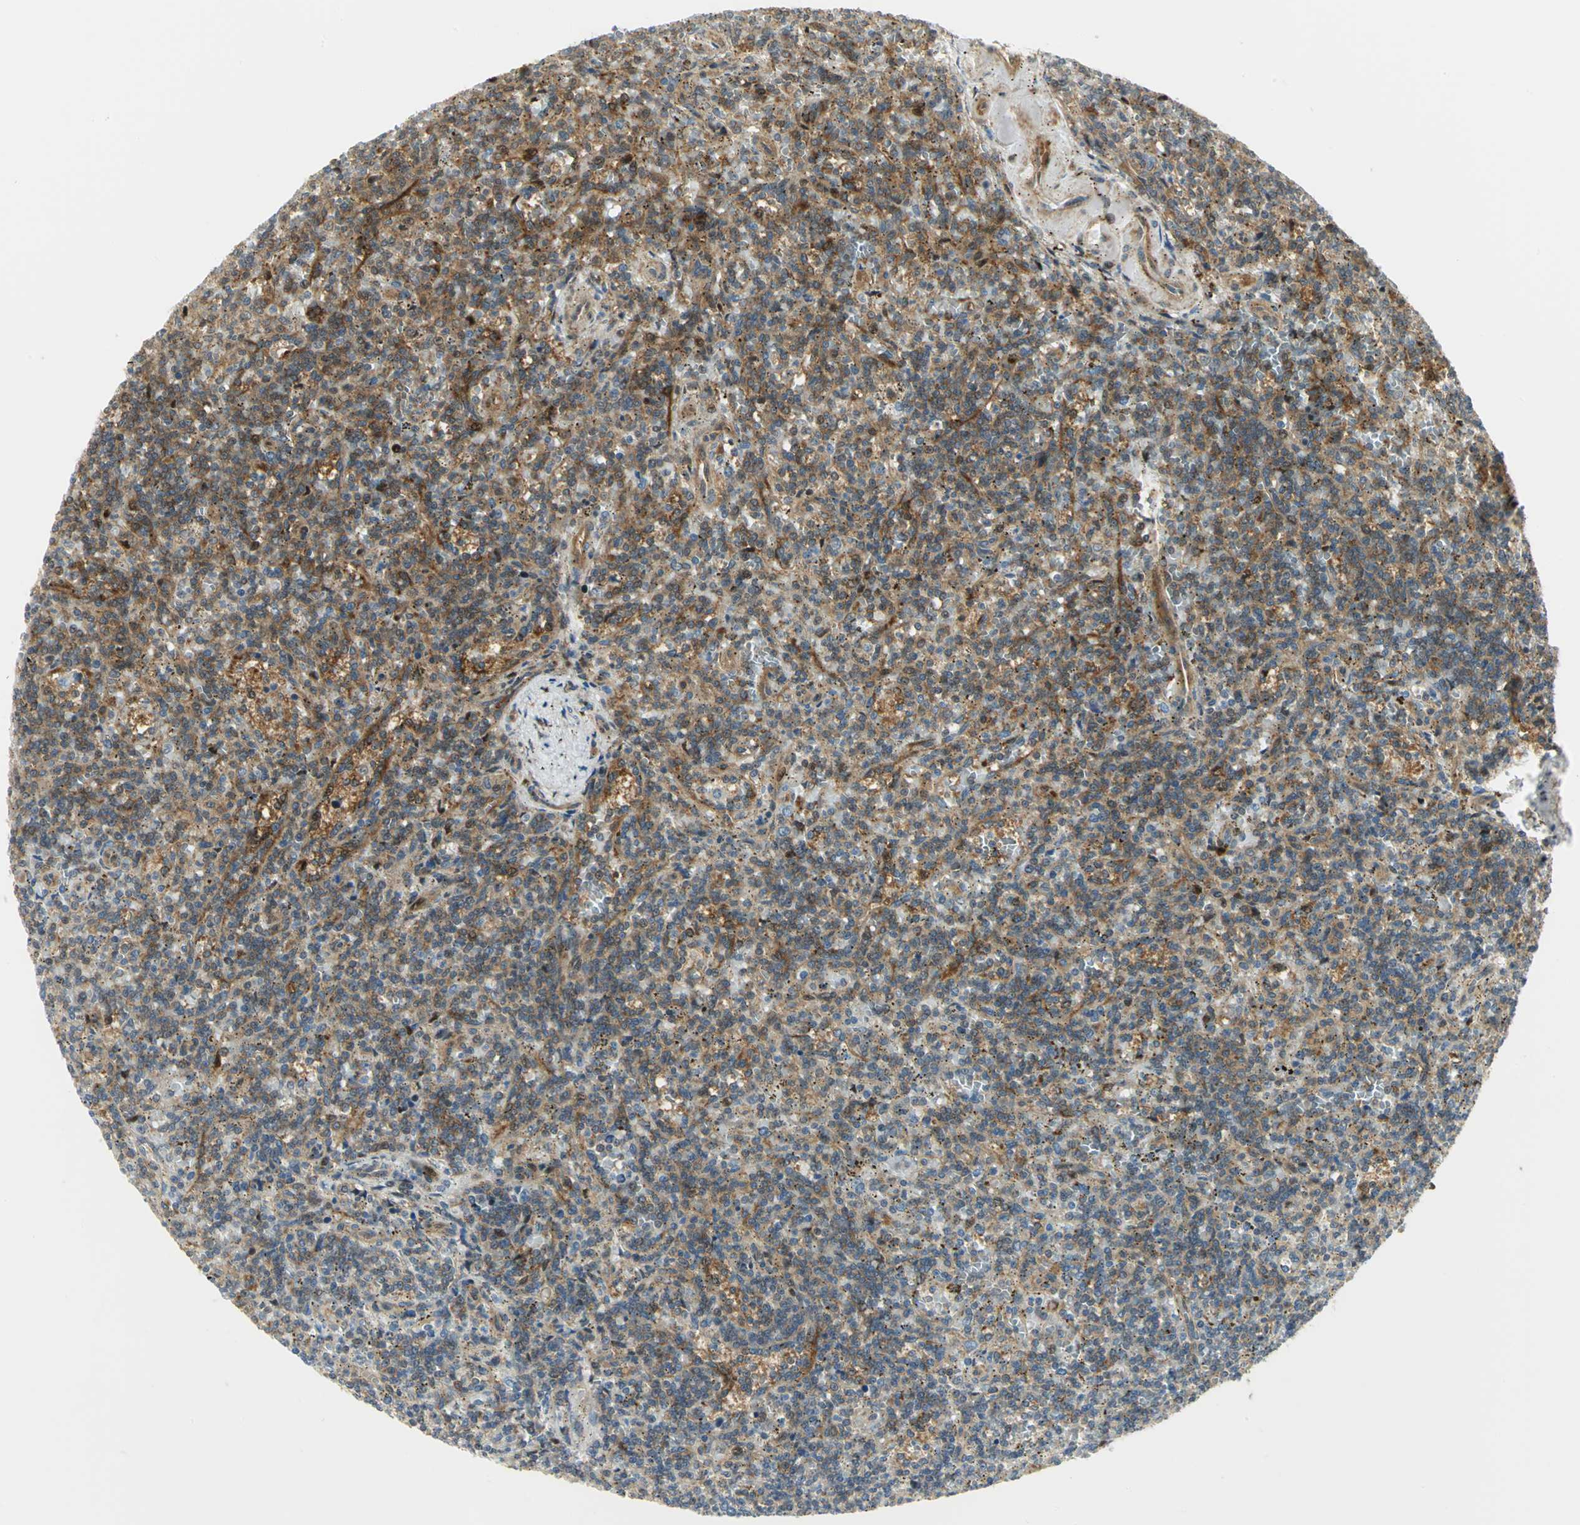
{"staining": {"intensity": "moderate", "quantity": ">75%", "location": "cytoplasmic/membranous"}, "tissue": "lymphoma", "cell_type": "Tumor cells", "image_type": "cancer", "snomed": [{"axis": "morphology", "description": "Malignant lymphoma, non-Hodgkin's type, Low grade"}, {"axis": "topography", "description": "Spleen"}], "caption": "Malignant lymphoma, non-Hodgkin's type (low-grade) was stained to show a protein in brown. There is medium levels of moderate cytoplasmic/membranous positivity in about >75% of tumor cells.", "gene": "EEA1", "patient": {"sex": "male", "age": 73}}